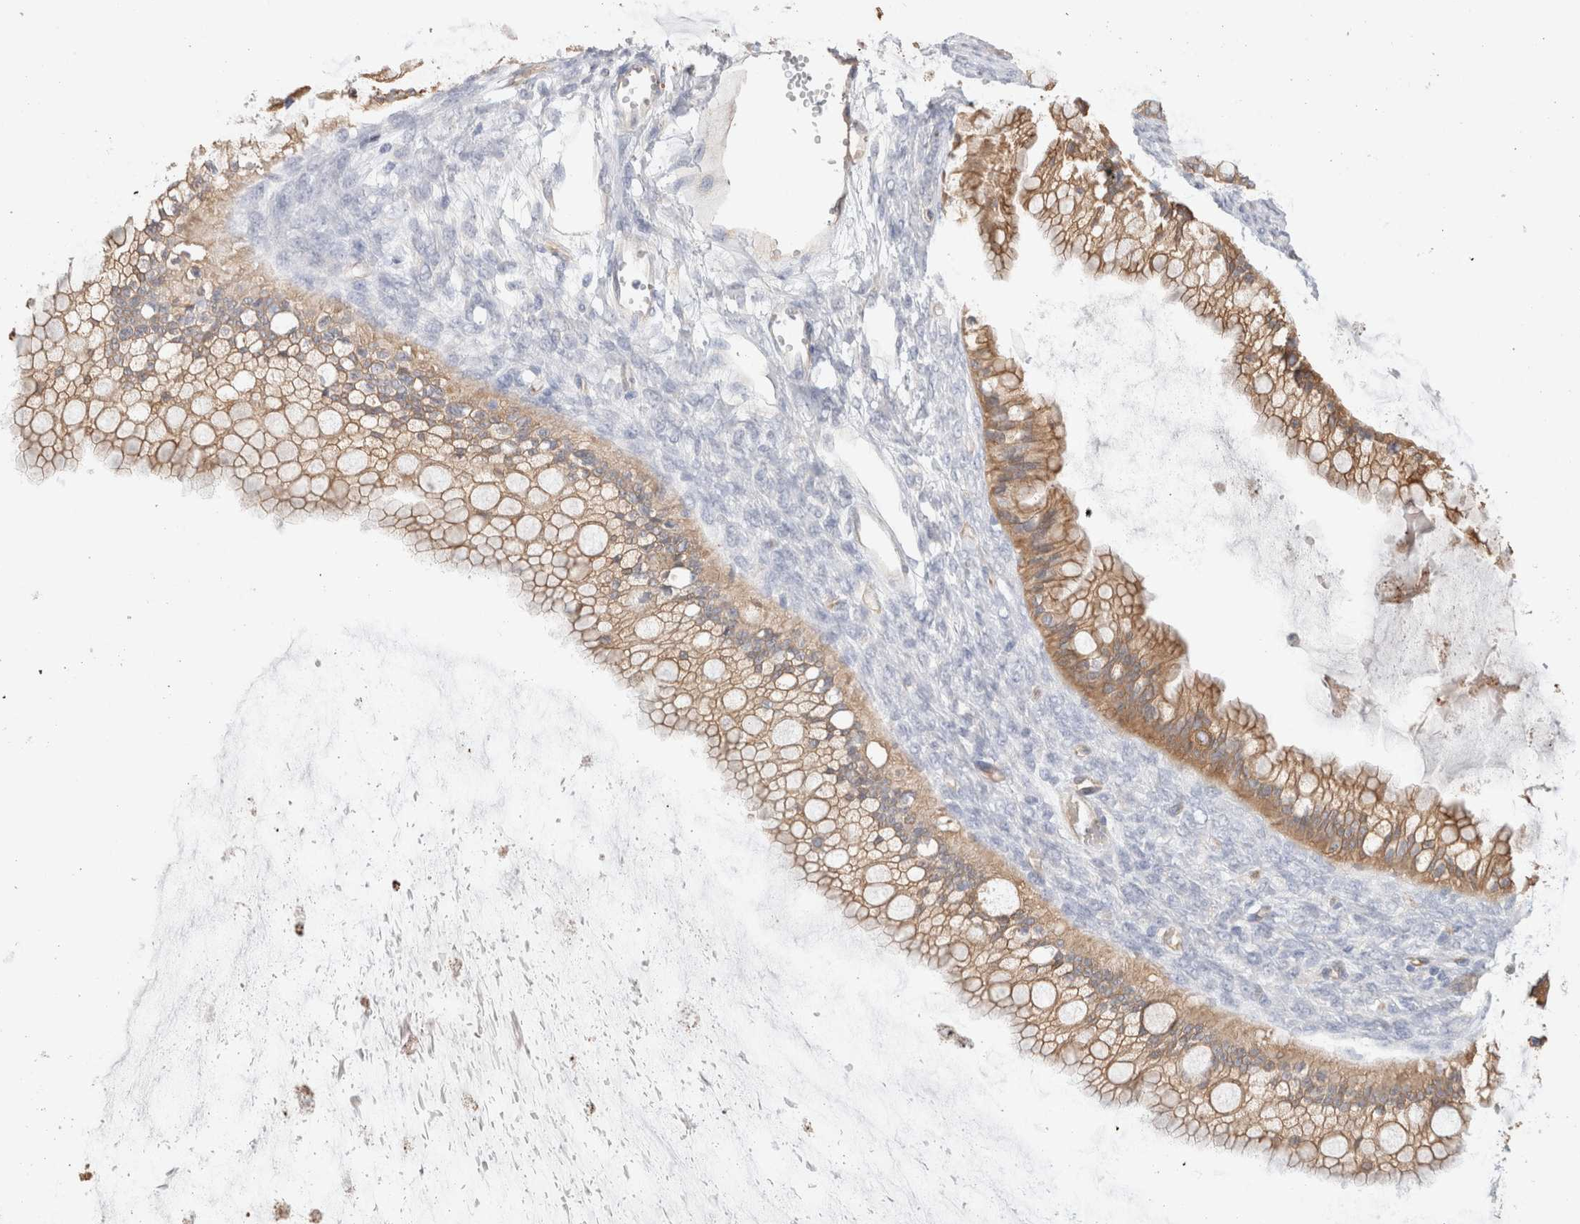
{"staining": {"intensity": "moderate", "quantity": ">75%", "location": "cytoplasmic/membranous"}, "tissue": "ovarian cancer", "cell_type": "Tumor cells", "image_type": "cancer", "snomed": [{"axis": "morphology", "description": "Cystadenocarcinoma, mucinous, NOS"}, {"axis": "topography", "description": "Ovary"}], "caption": "DAB immunohistochemical staining of mucinous cystadenocarcinoma (ovarian) shows moderate cytoplasmic/membranous protein expression in about >75% of tumor cells.", "gene": "CAPN2", "patient": {"sex": "female", "age": 57}}